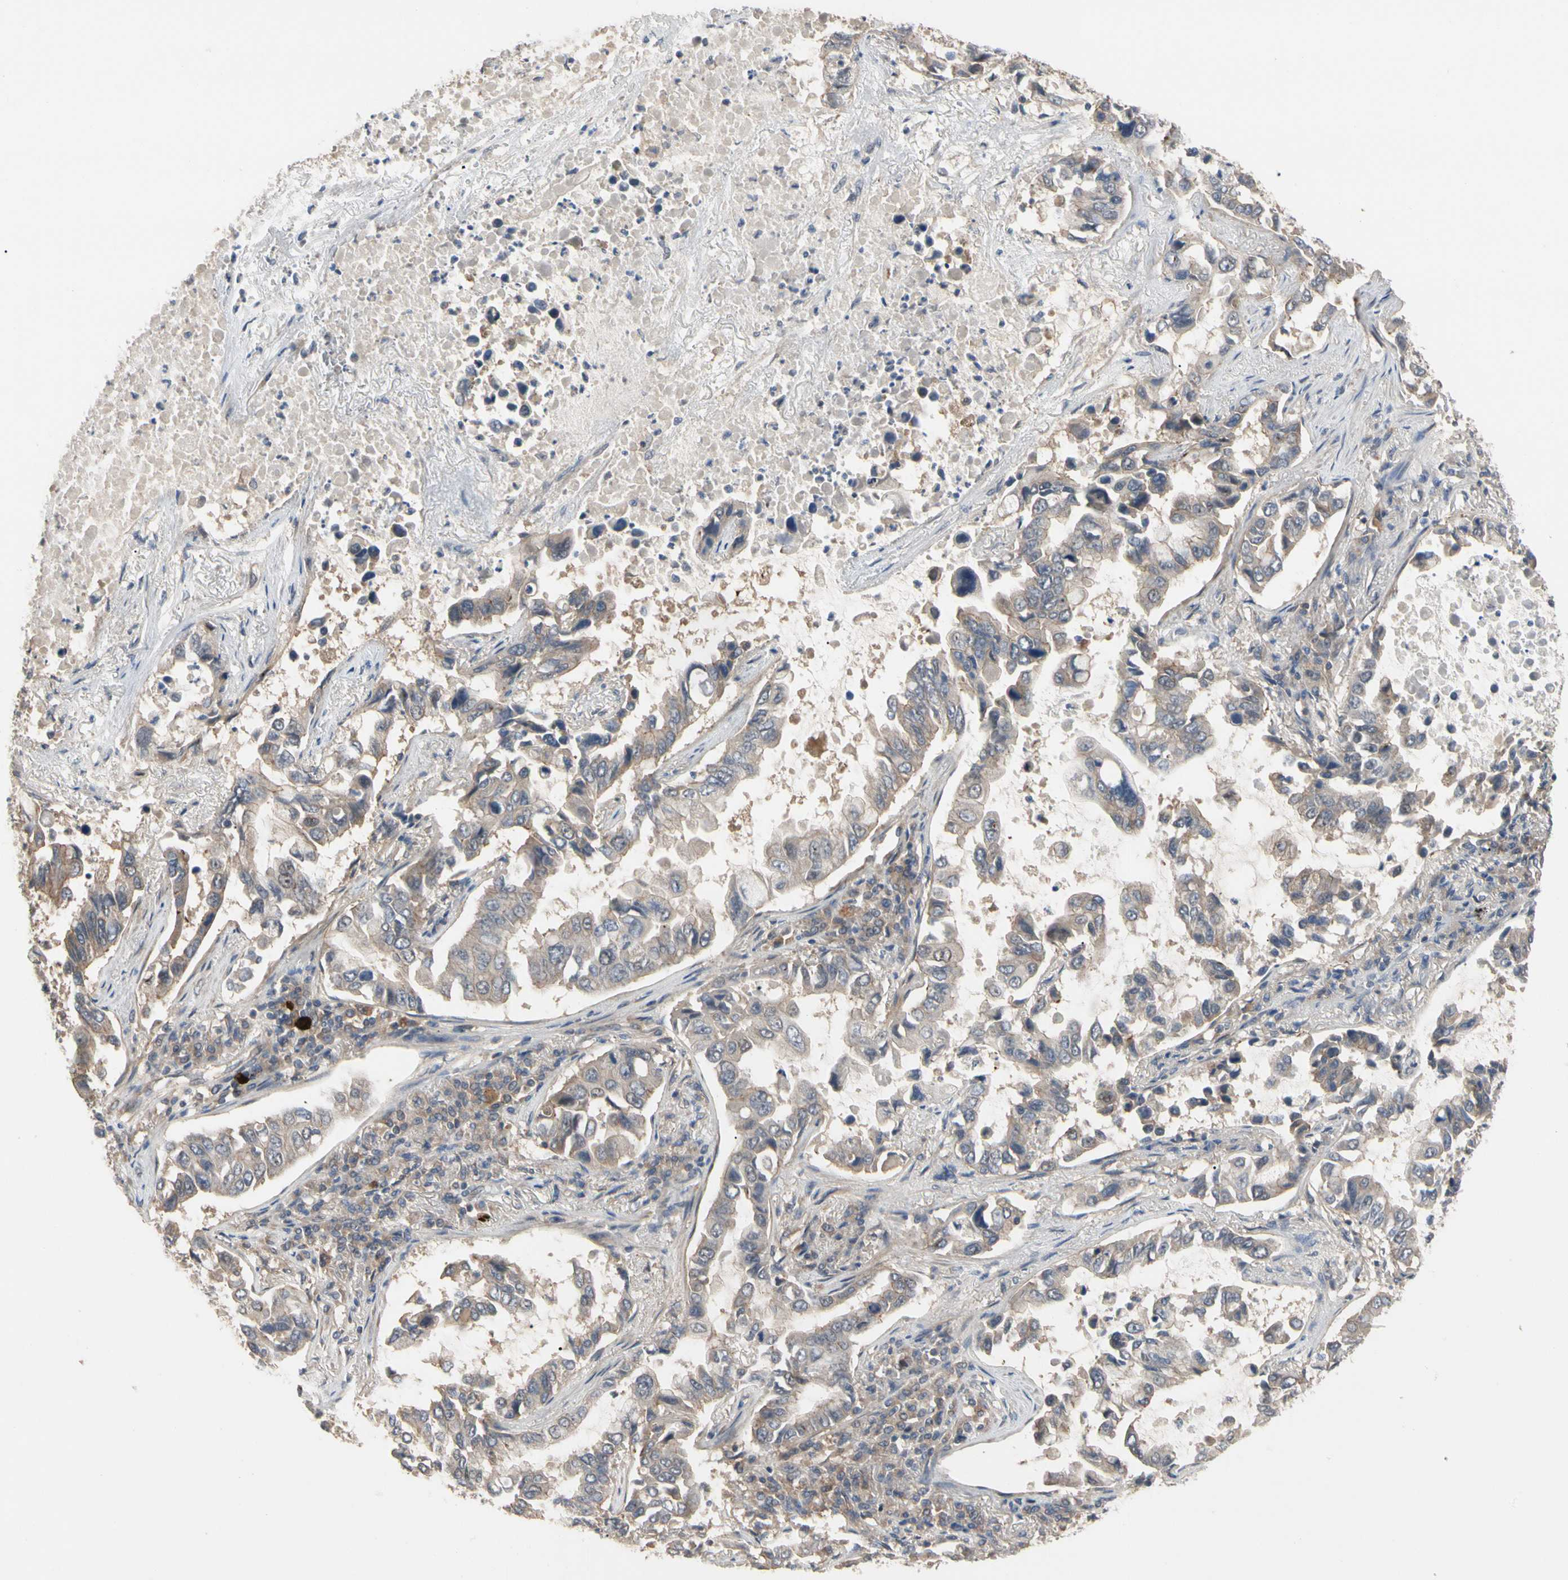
{"staining": {"intensity": "moderate", "quantity": ">75%", "location": "cytoplasmic/membranous"}, "tissue": "lung cancer", "cell_type": "Tumor cells", "image_type": "cancer", "snomed": [{"axis": "morphology", "description": "Adenocarcinoma, NOS"}, {"axis": "topography", "description": "Lung"}], "caption": "Lung cancer (adenocarcinoma) stained with a brown dye reveals moderate cytoplasmic/membranous positive staining in about >75% of tumor cells.", "gene": "DPP8", "patient": {"sex": "male", "age": 64}}